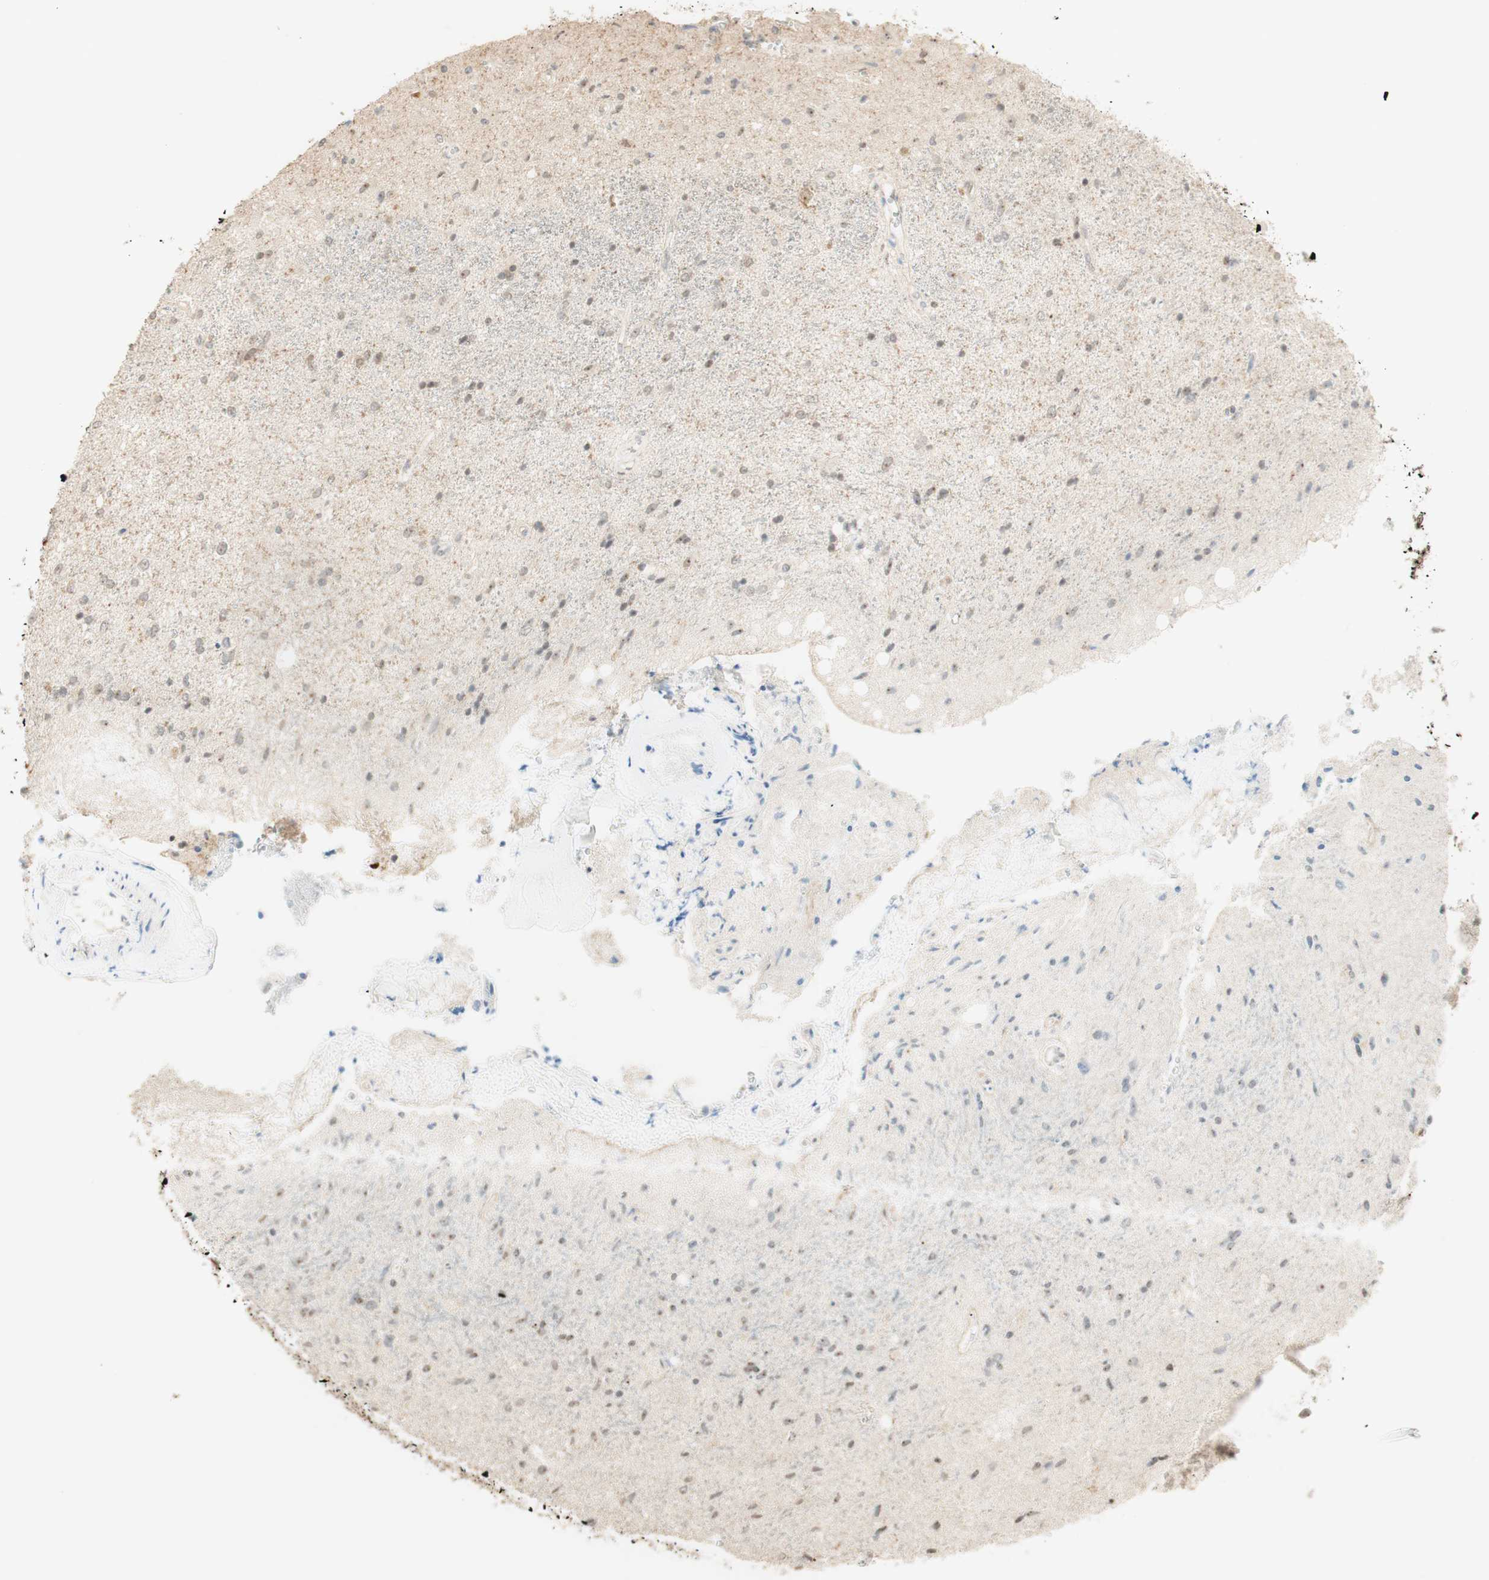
{"staining": {"intensity": "weak", "quantity": "<25%", "location": "cytoplasmic/membranous,nuclear"}, "tissue": "glioma", "cell_type": "Tumor cells", "image_type": "cancer", "snomed": [{"axis": "morphology", "description": "Glioma, malignant, Low grade"}, {"axis": "topography", "description": "Brain"}], "caption": "The IHC micrograph has no significant staining in tumor cells of glioma tissue.", "gene": "SPINT2", "patient": {"sex": "male", "age": 77}}